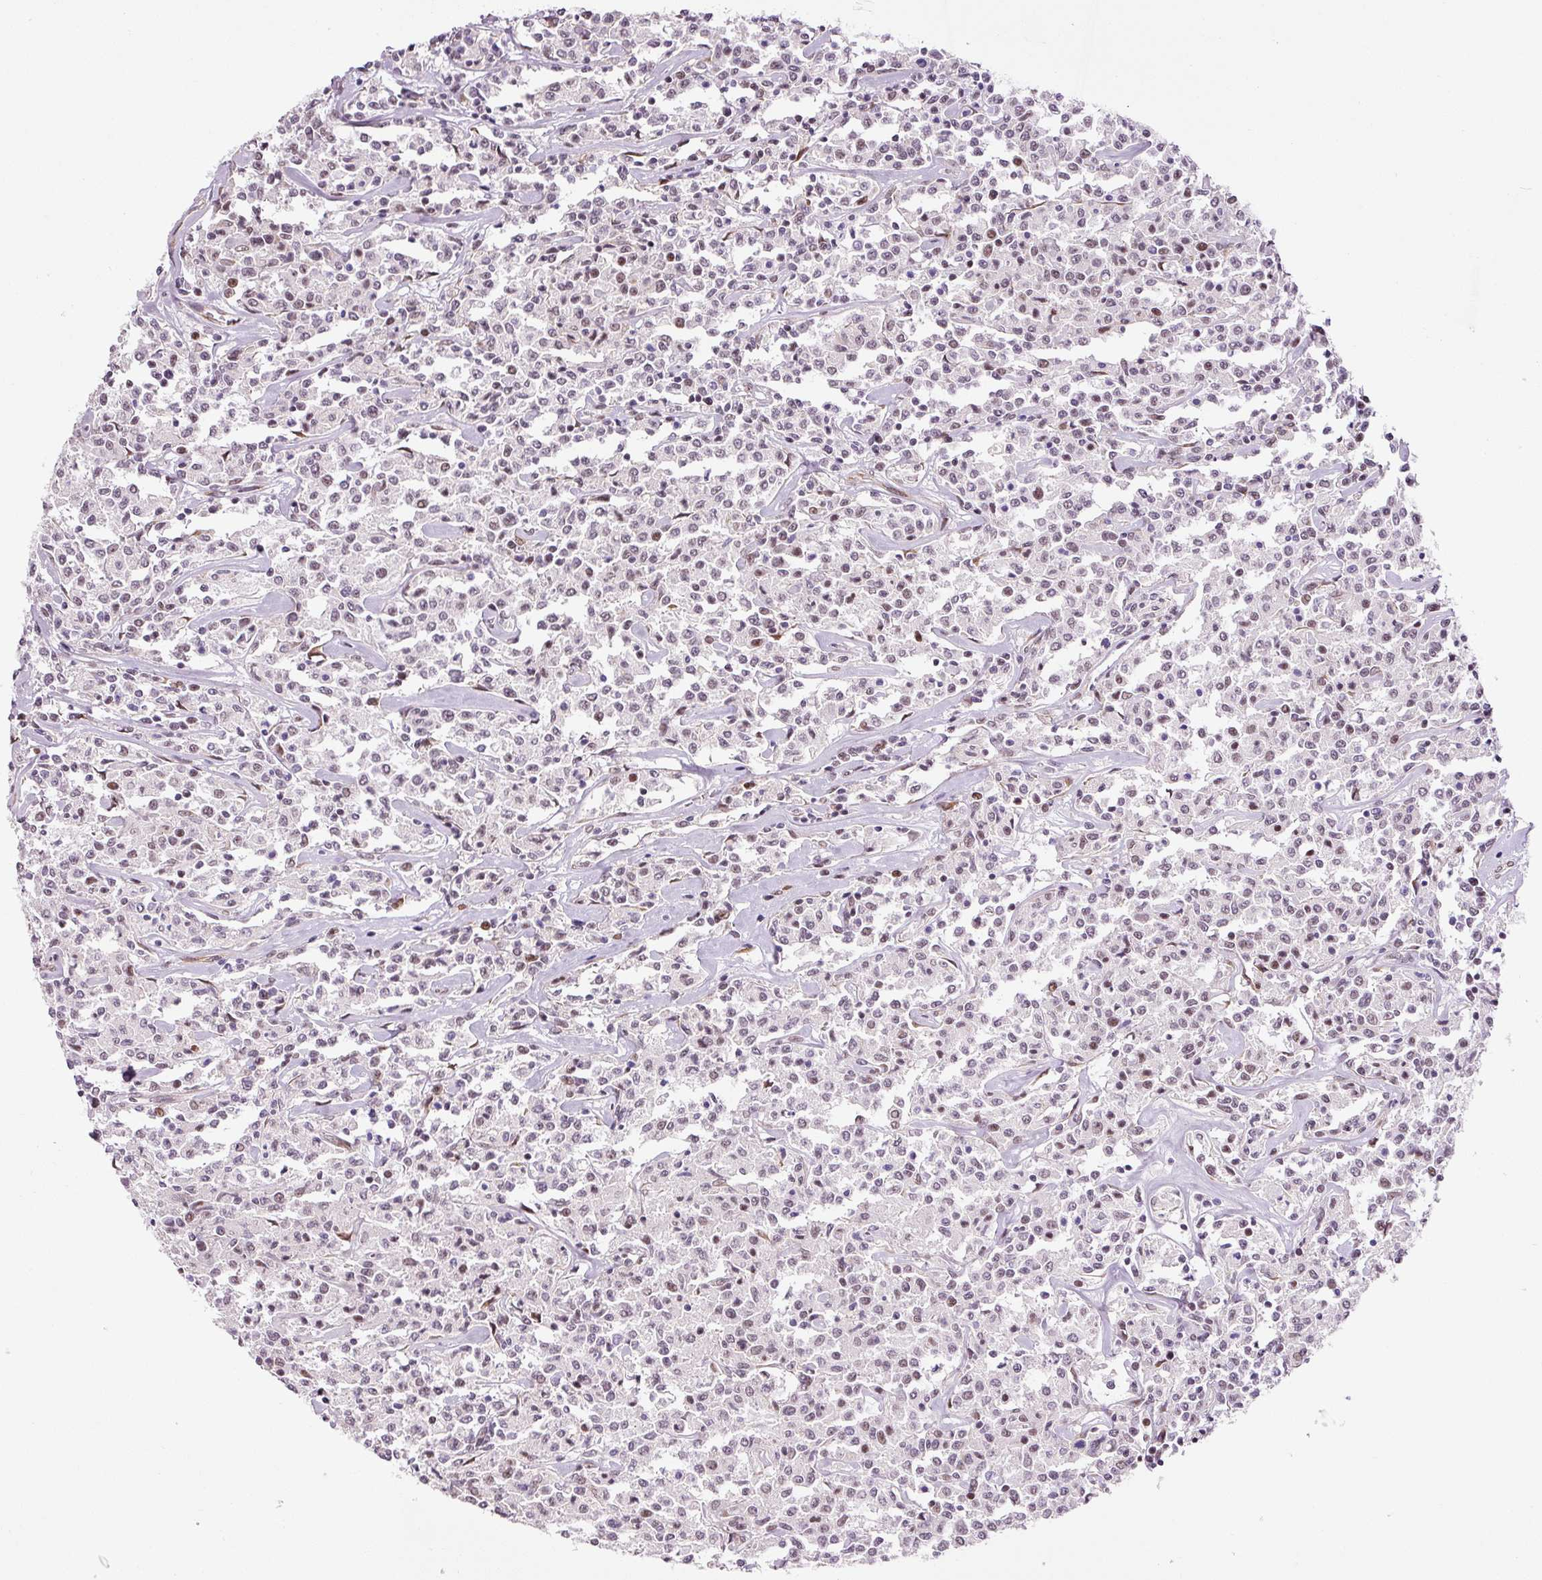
{"staining": {"intensity": "negative", "quantity": "none", "location": "none"}, "tissue": "lymphoma", "cell_type": "Tumor cells", "image_type": "cancer", "snomed": [{"axis": "morphology", "description": "Malignant lymphoma, non-Hodgkin's type, Low grade"}, {"axis": "topography", "description": "Small intestine"}], "caption": "Malignant lymphoma, non-Hodgkin's type (low-grade) was stained to show a protein in brown. There is no significant staining in tumor cells. Brightfield microscopy of immunohistochemistry (IHC) stained with DAB (3,3'-diaminobenzidine) (brown) and hematoxylin (blue), captured at high magnification.", "gene": "ANKRD20A1", "patient": {"sex": "female", "age": 59}}